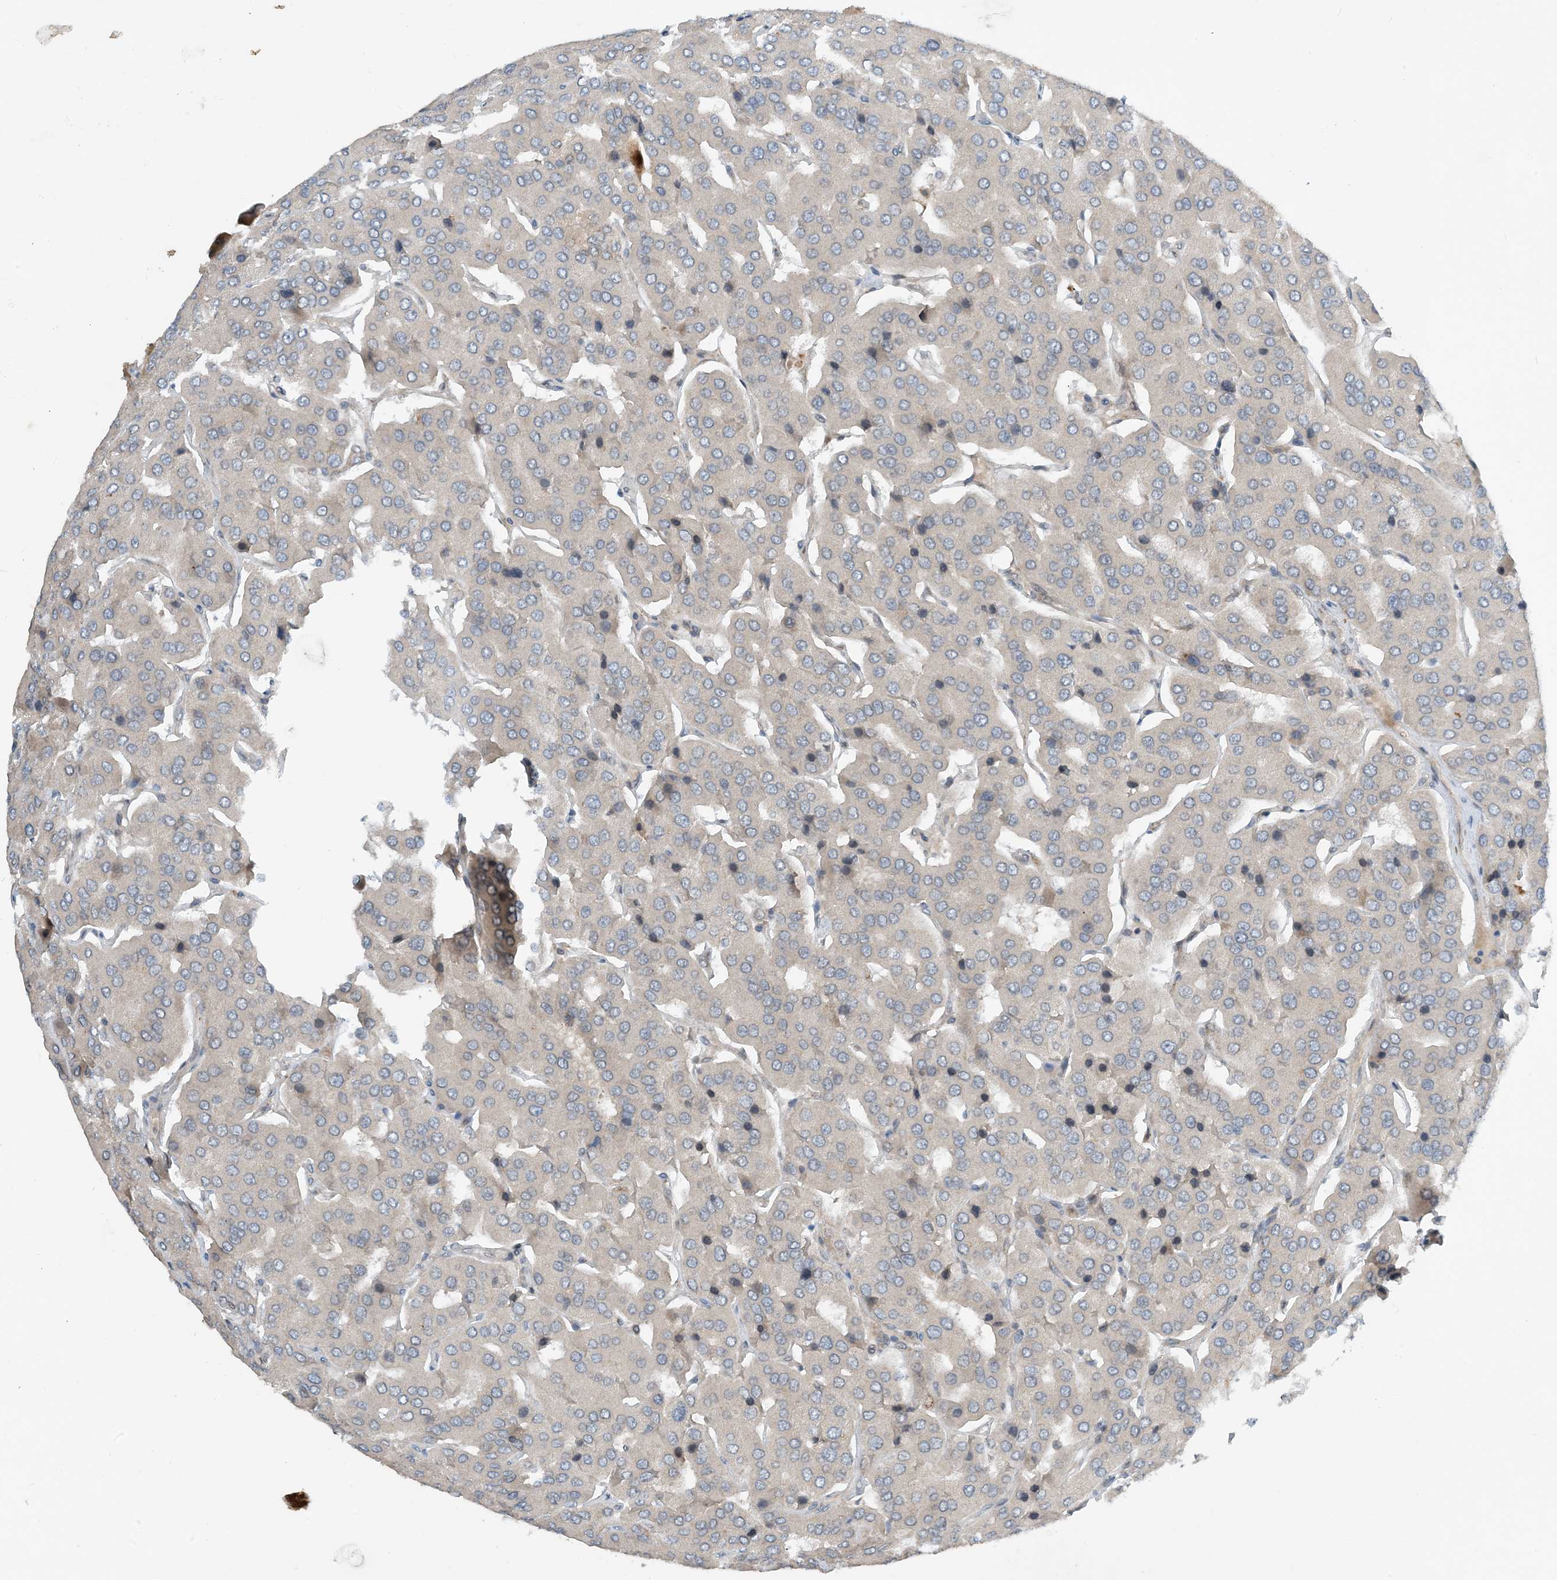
{"staining": {"intensity": "negative", "quantity": "none", "location": "none"}, "tissue": "parathyroid gland", "cell_type": "Glandular cells", "image_type": "normal", "snomed": [{"axis": "morphology", "description": "Normal tissue, NOS"}, {"axis": "morphology", "description": "Adenoma, NOS"}, {"axis": "topography", "description": "Parathyroid gland"}], "caption": "DAB (3,3'-diaminobenzidine) immunohistochemical staining of unremarkable human parathyroid gland reveals no significant staining in glandular cells.", "gene": "PHOSPHO2", "patient": {"sex": "female", "age": 86}}